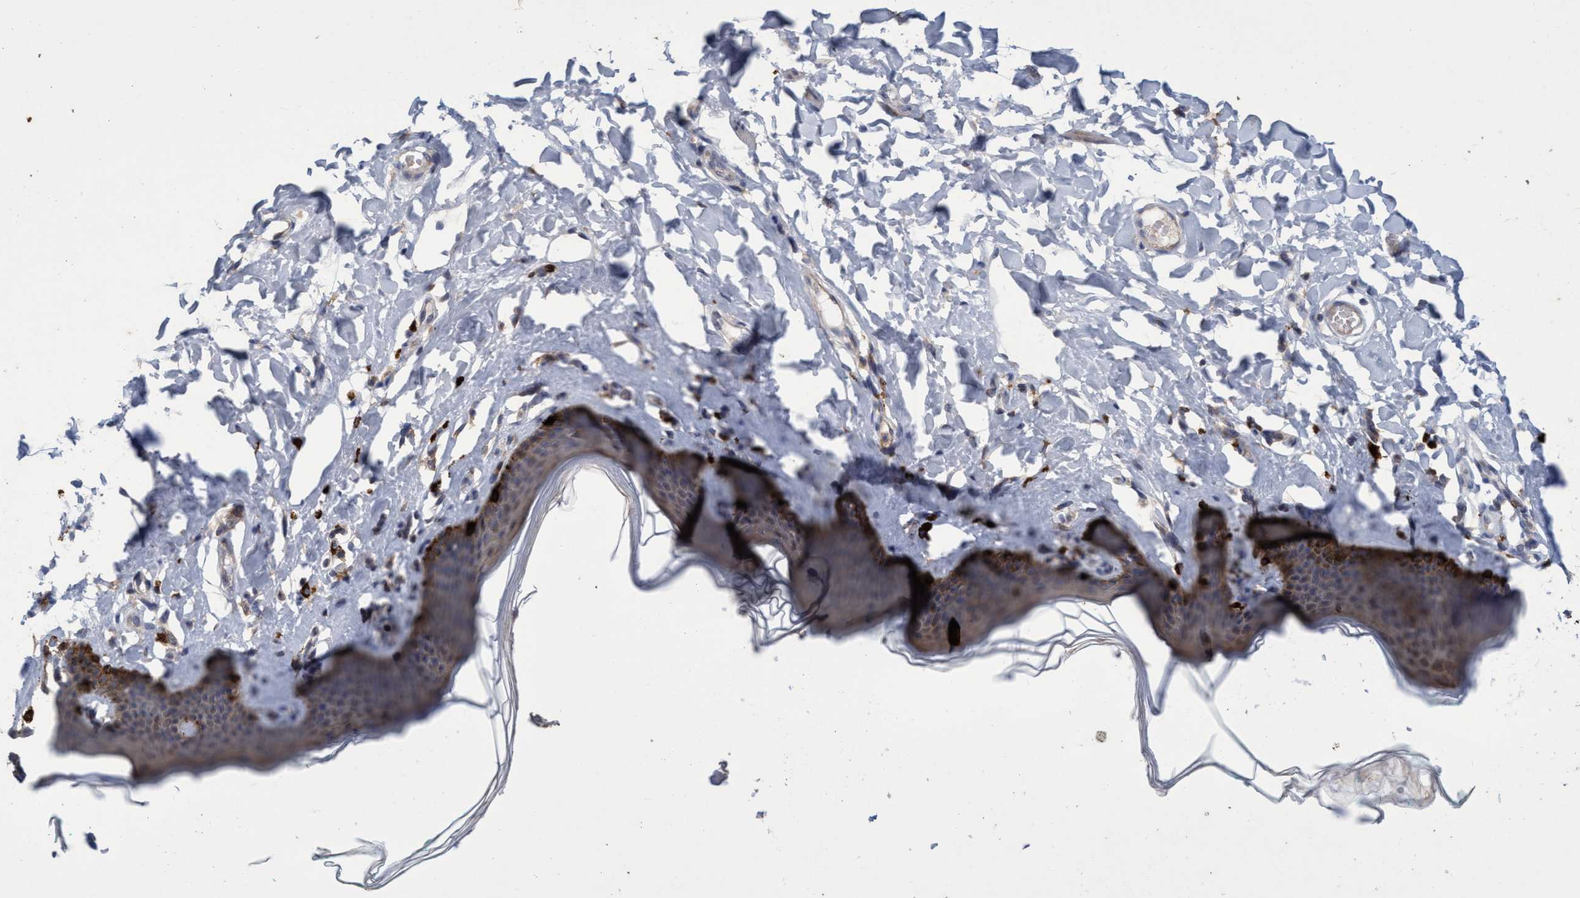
{"staining": {"intensity": "moderate", "quantity": "25%-75%", "location": "cytoplasmic/membranous"}, "tissue": "skin", "cell_type": "Epidermal cells", "image_type": "normal", "snomed": [{"axis": "morphology", "description": "Normal tissue, NOS"}, {"axis": "topography", "description": "Vulva"}], "caption": "Human skin stained with a brown dye exhibits moderate cytoplasmic/membranous positive positivity in approximately 25%-75% of epidermal cells.", "gene": "ZNF677", "patient": {"sex": "female", "age": 66}}